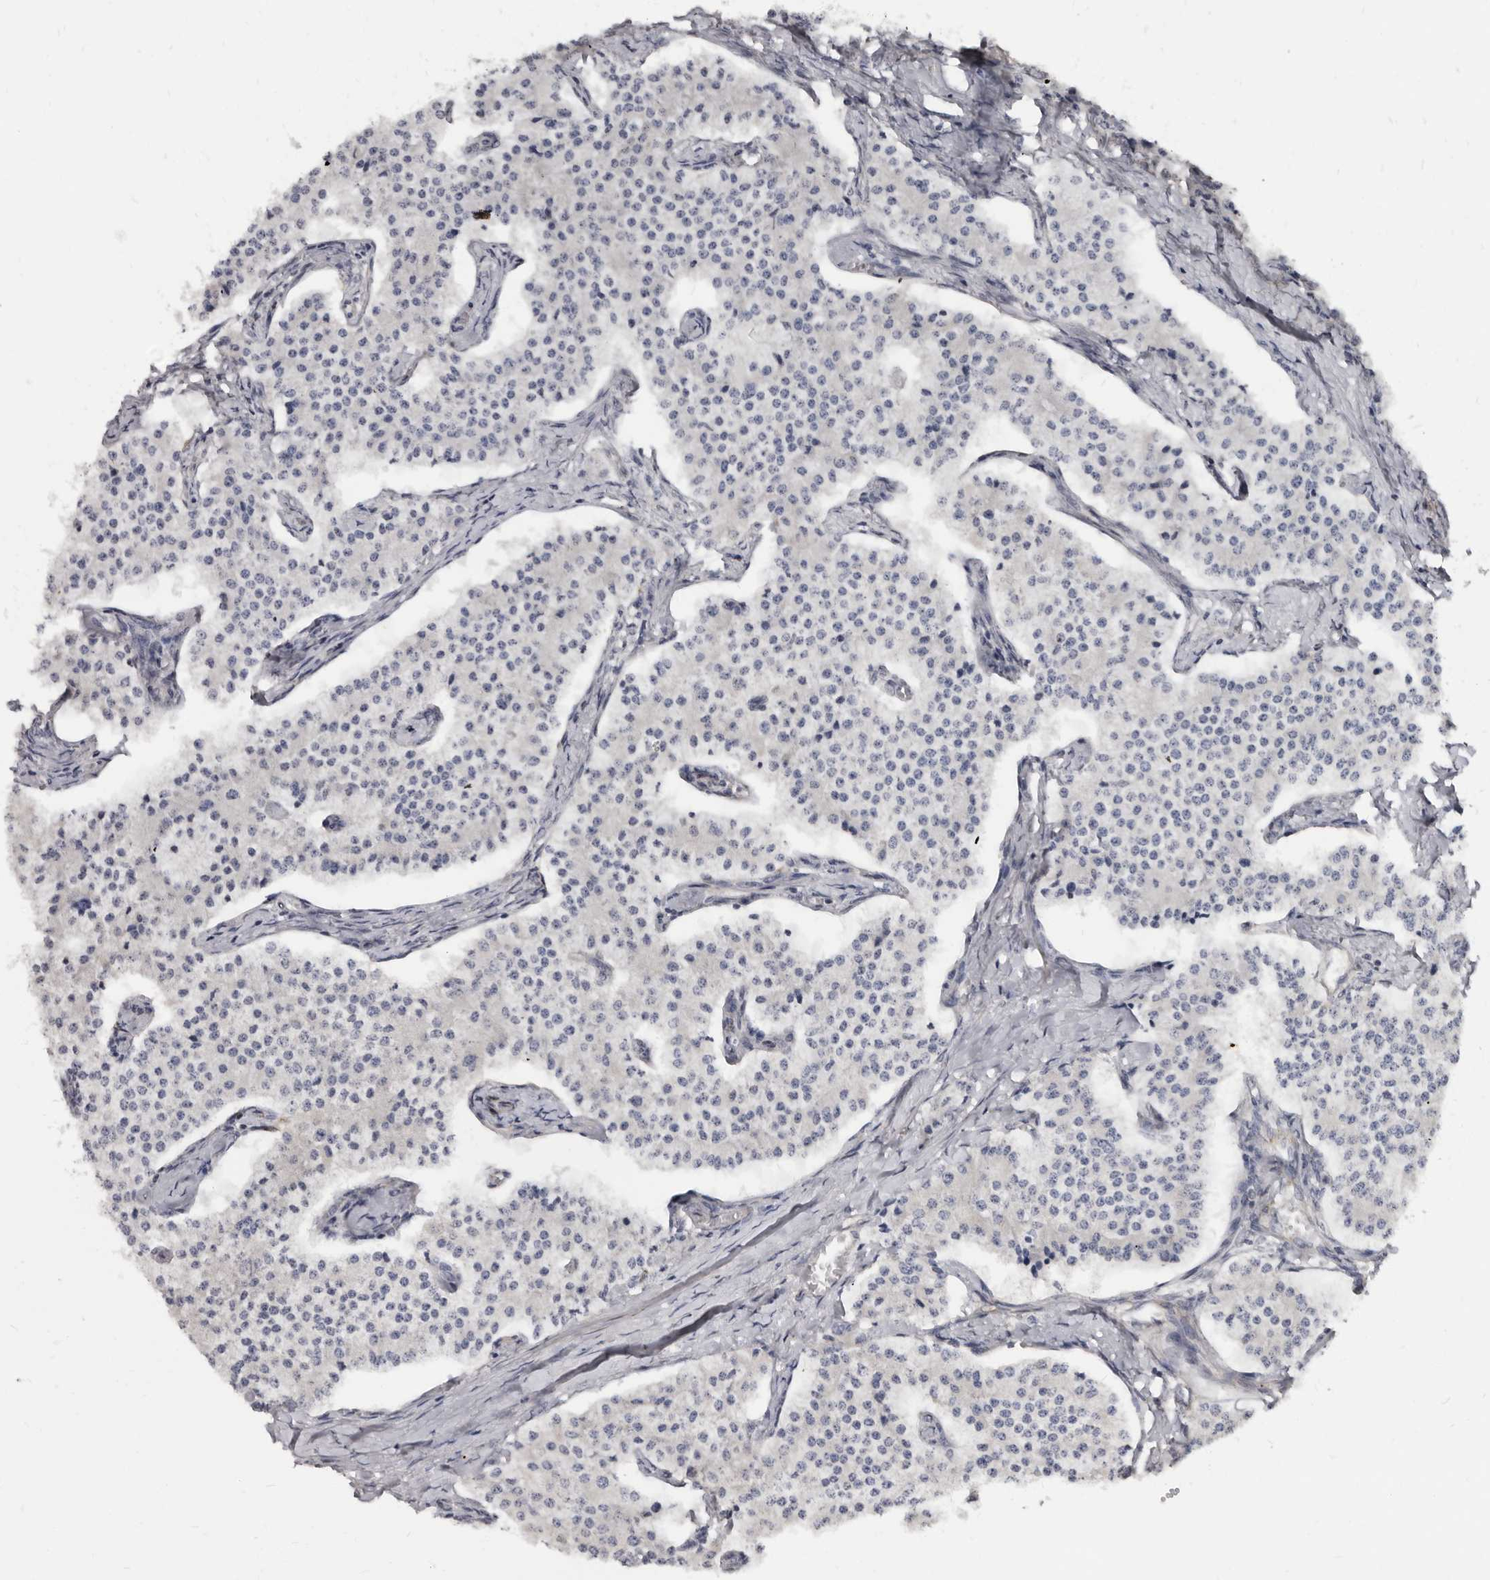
{"staining": {"intensity": "negative", "quantity": "none", "location": "none"}, "tissue": "carcinoid", "cell_type": "Tumor cells", "image_type": "cancer", "snomed": [{"axis": "morphology", "description": "Carcinoid, malignant, NOS"}, {"axis": "topography", "description": "Colon"}], "caption": "This is an immunohistochemistry (IHC) image of carcinoid (malignant). There is no staining in tumor cells.", "gene": "MRGPRF", "patient": {"sex": "female", "age": 52}}